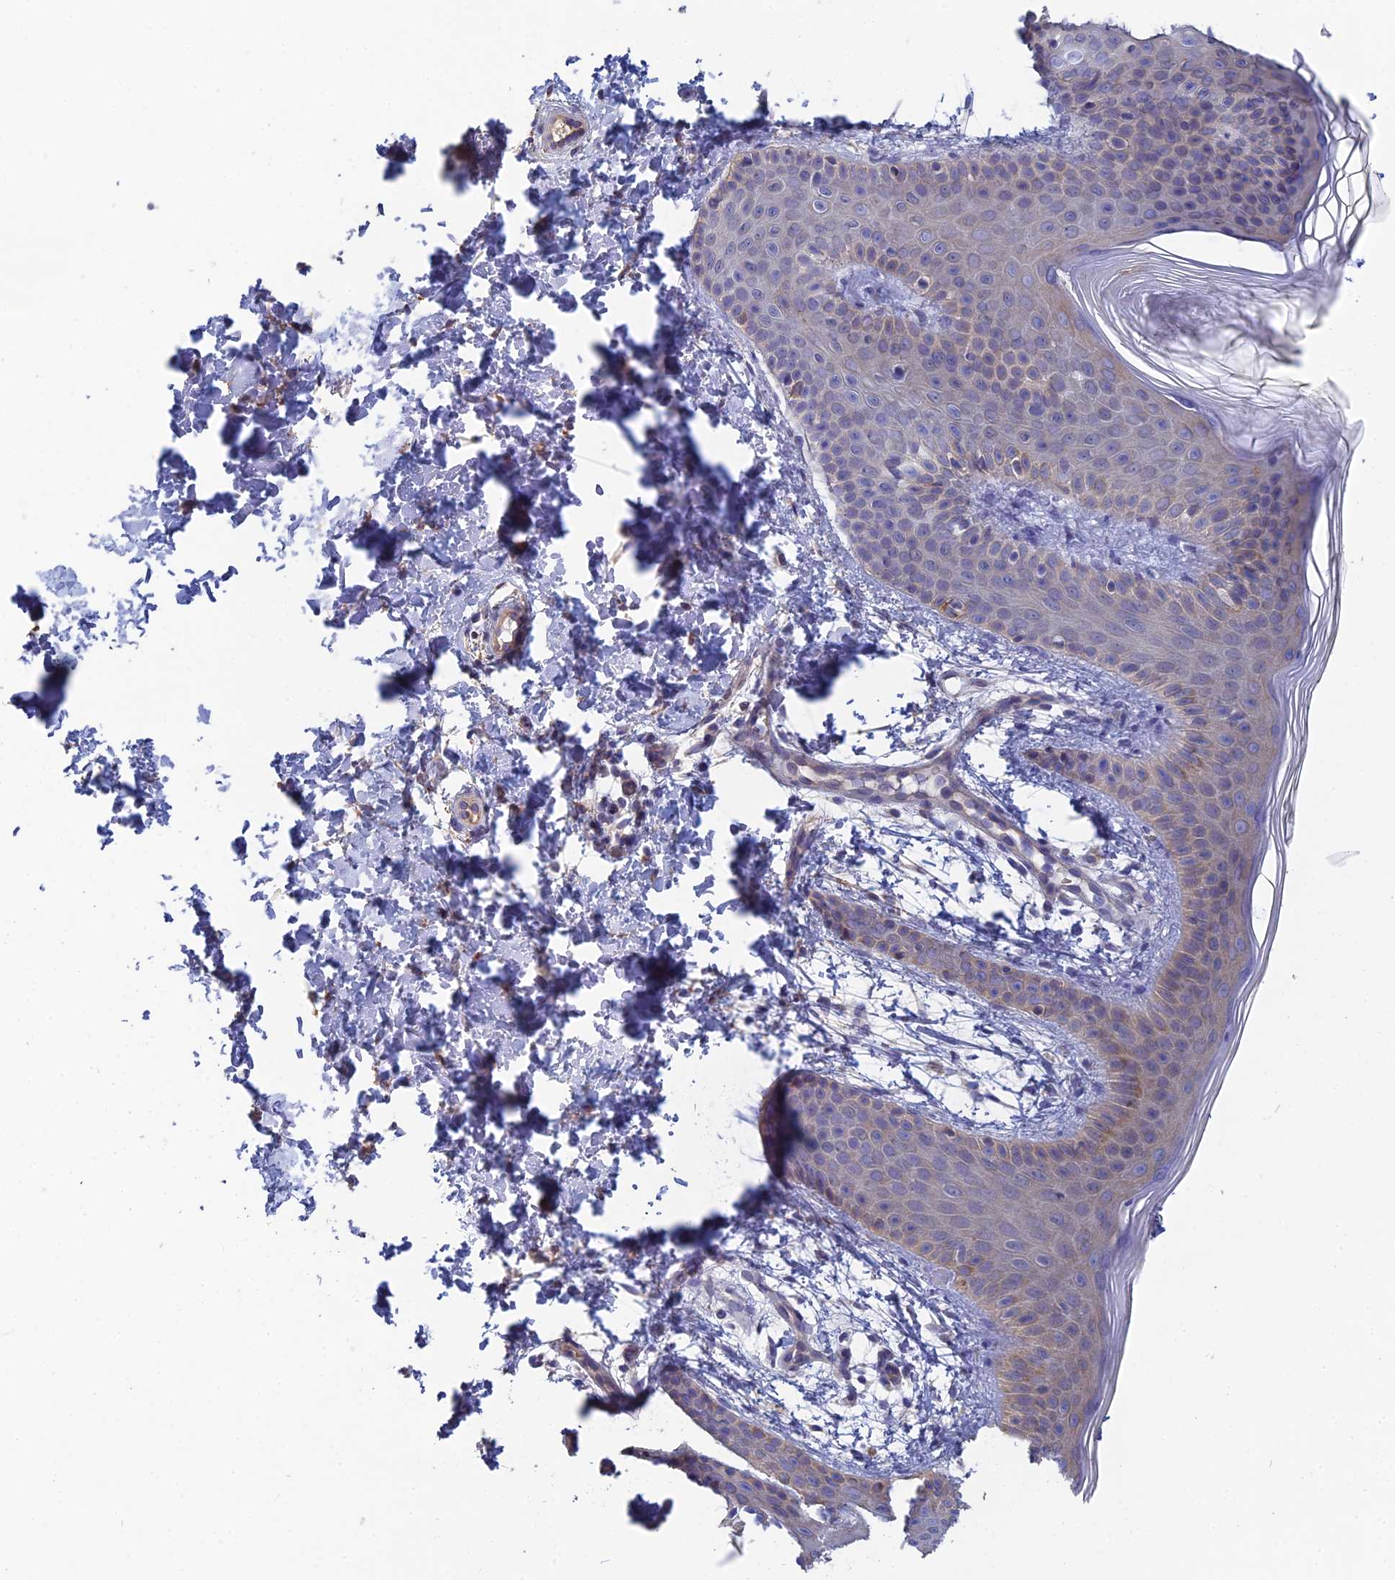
{"staining": {"intensity": "weak", "quantity": "25%-75%", "location": "cytoplasmic/membranous"}, "tissue": "skin", "cell_type": "Fibroblasts", "image_type": "normal", "snomed": [{"axis": "morphology", "description": "Normal tissue, NOS"}, {"axis": "topography", "description": "Skin"}], "caption": "Skin stained with DAB IHC exhibits low levels of weak cytoplasmic/membranous staining in approximately 25%-75% of fibroblasts. (IHC, brightfield microscopy, high magnification).", "gene": "PCDHA5", "patient": {"sex": "male", "age": 36}}